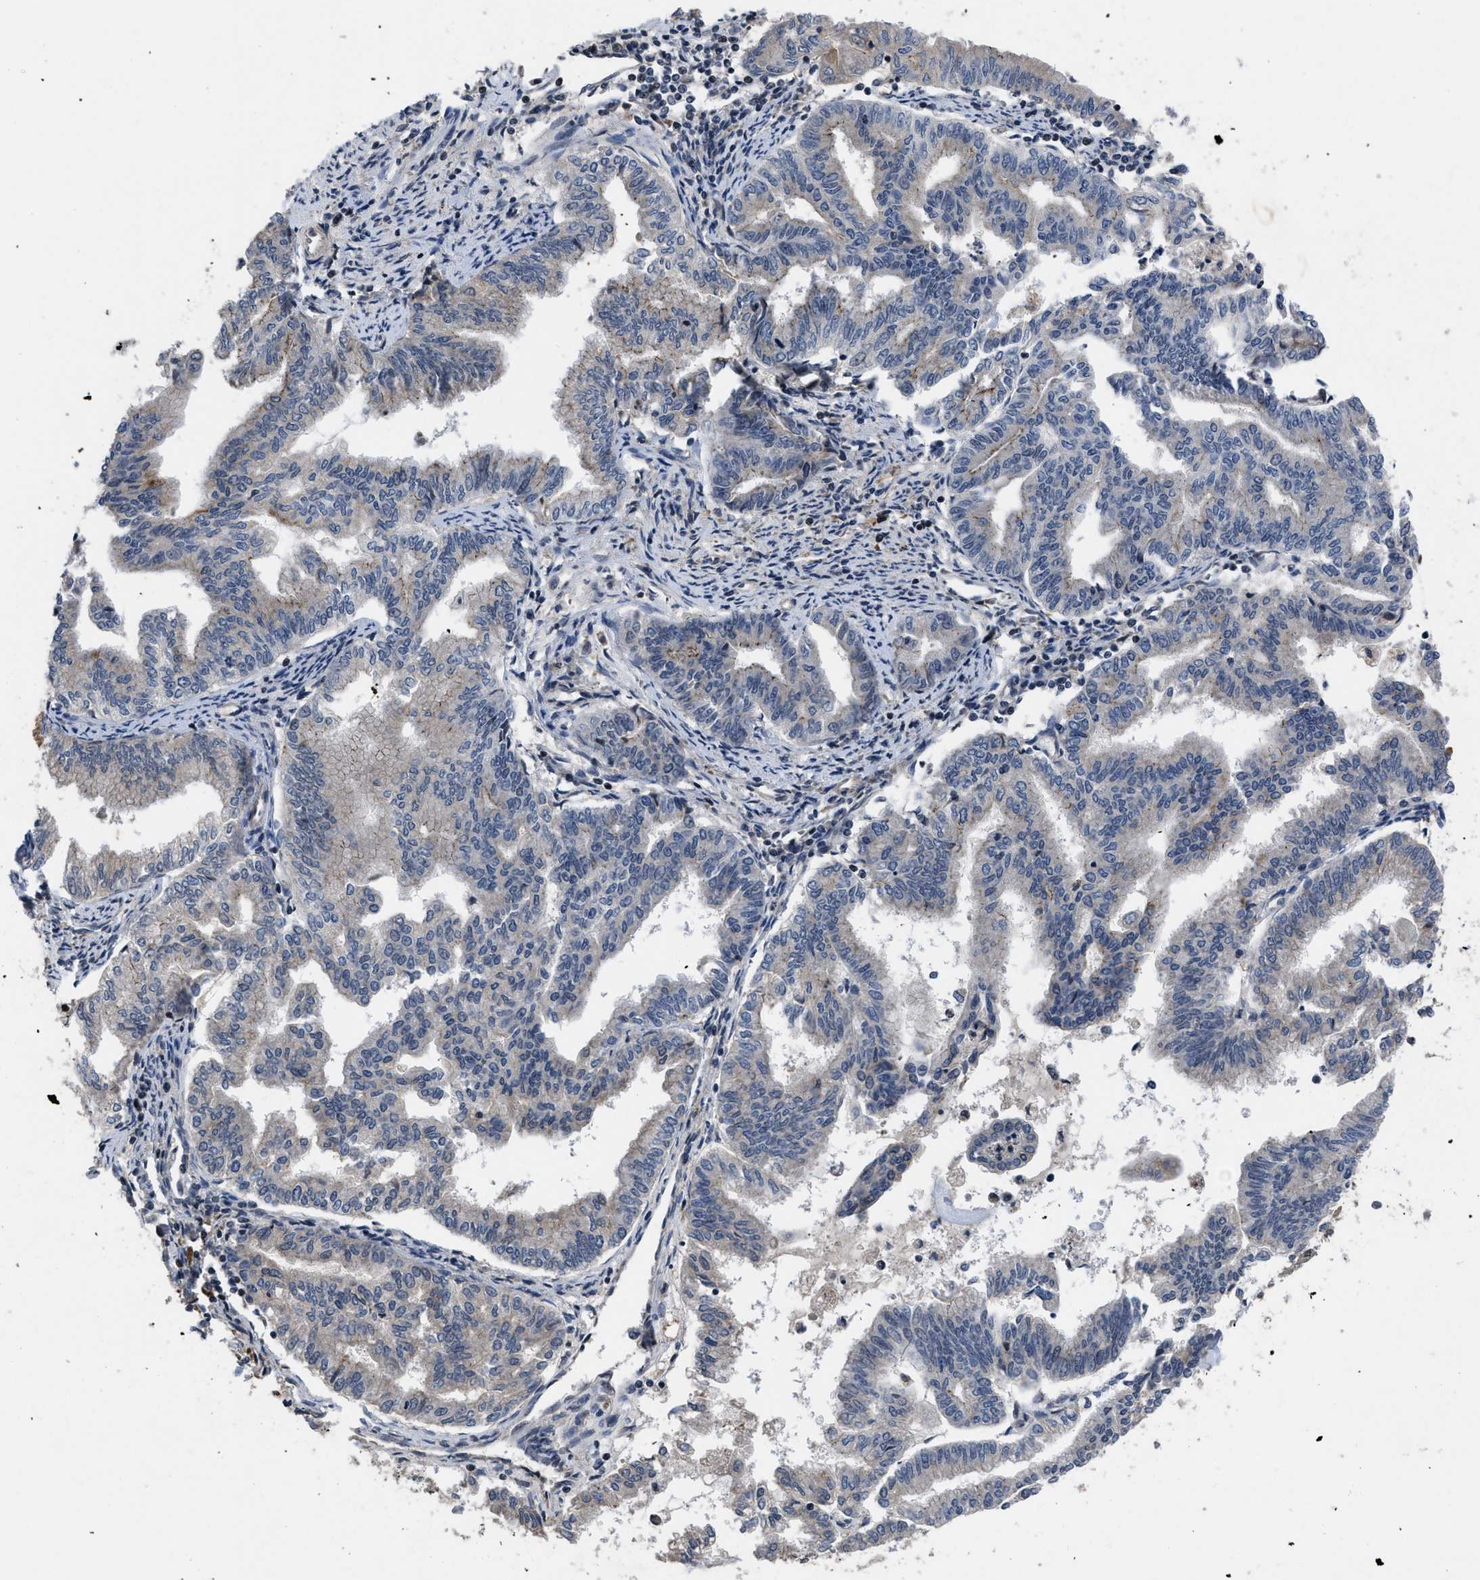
{"staining": {"intensity": "weak", "quantity": "<25%", "location": "cytoplasmic/membranous"}, "tissue": "endometrial cancer", "cell_type": "Tumor cells", "image_type": "cancer", "snomed": [{"axis": "morphology", "description": "Adenocarcinoma, NOS"}, {"axis": "topography", "description": "Endometrium"}], "caption": "An image of endometrial cancer (adenocarcinoma) stained for a protein reveals no brown staining in tumor cells.", "gene": "DNAJC14", "patient": {"sex": "female", "age": 79}}